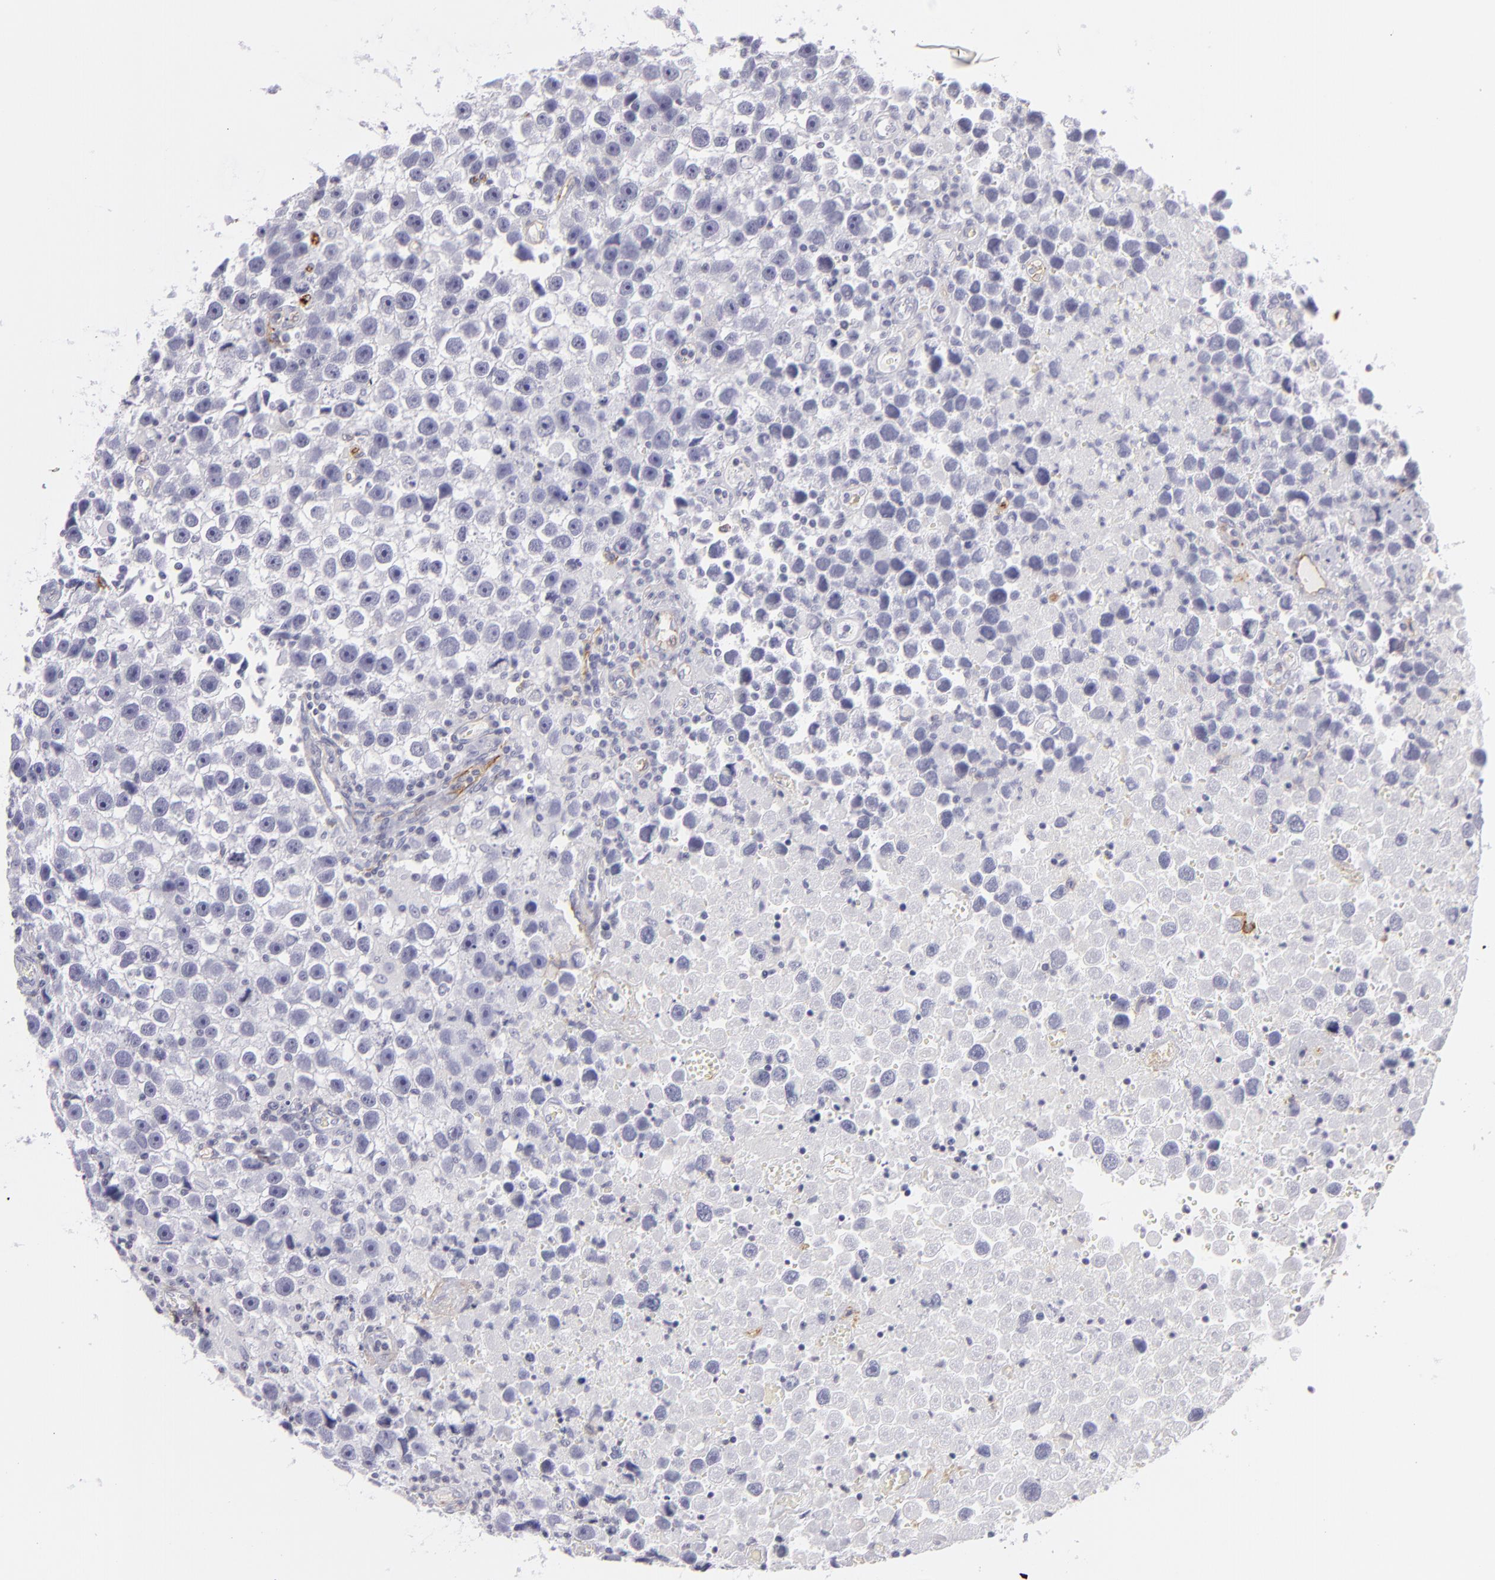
{"staining": {"intensity": "negative", "quantity": "none", "location": "none"}, "tissue": "testis cancer", "cell_type": "Tumor cells", "image_type": "cancer", "snomed": [{"axis": "morphology", "description": "Seminoma, NOS"}, {"axis": "topography", "description": "Testis"}], "caption": "This is a photomicrograph of immunohistochemistry (IHC) staining of seminoma (testis), which shows no positivity in tumor cells. (Immunohistochemistry (ihc), brightfield microscopy, high magnification).", "gene": "THBD", "patient": {"sex": "male", "age": 43}}